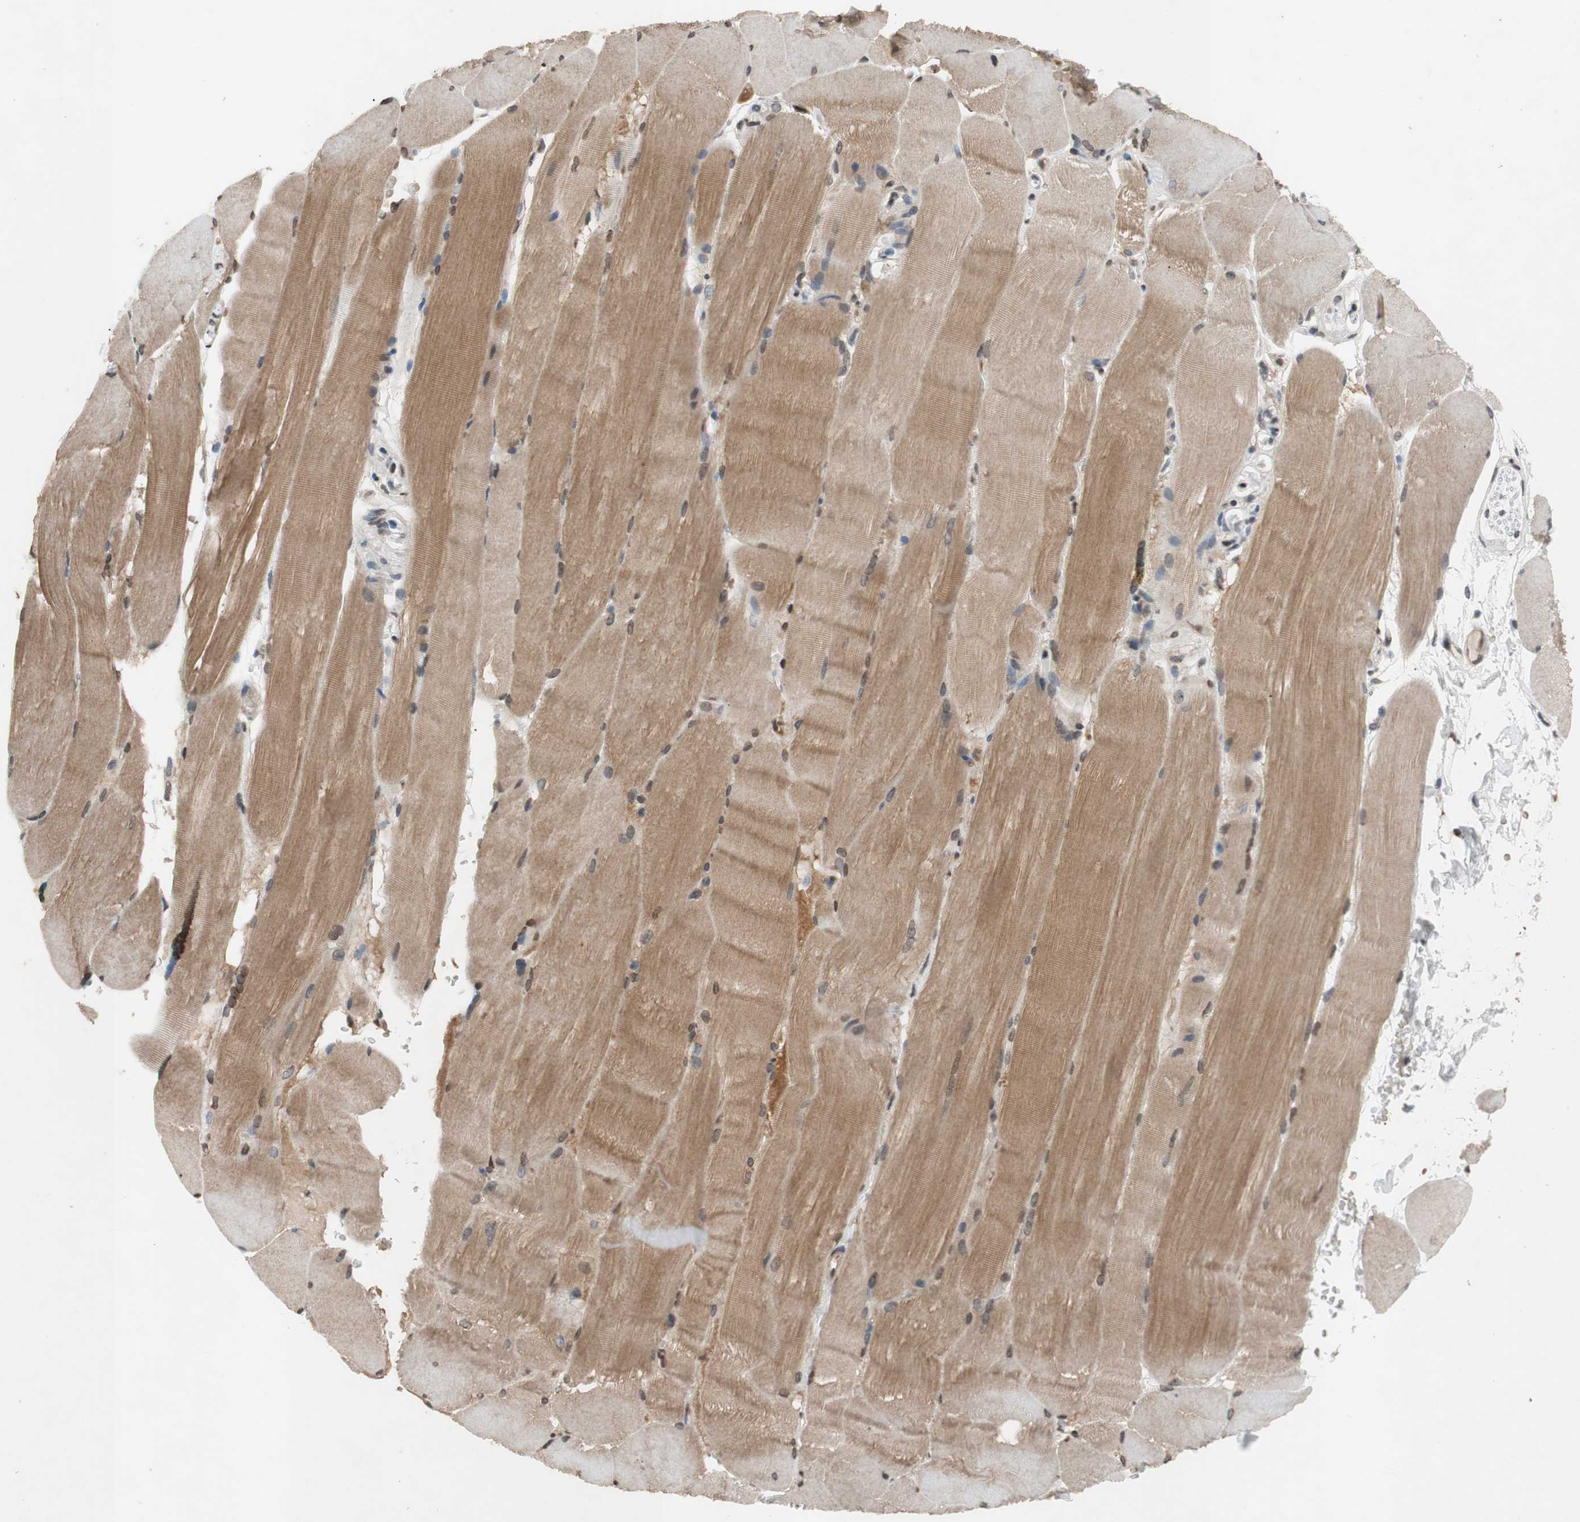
{"staining": {"intensity": "moderate", "quantity": ">75%", "location": "cytoplasmic/membranous"}, "tissue": "skeletal muscle", "cell_type": "Myocytes", "image_type": "normal", "snomed": [{"axis": "morphology", "description": "Normal tissue, NOS"}, {"axis": "topography", "description": "Skin"}, {"axis": "topography", "description": "Skeletal muscle"}], "caption": "IHC image of unremarkable skeletal muscle: skeletal muscle stained using immunohistochemistry (IHC) displays medium levels of moderate protein expression localized specifically in the cytoplasmic/membranous of myocytes, appearing as a cytoplasmic/membranous brown color.", "gene": "MCM6", "patient": {"sex": "male", "age": 83}}